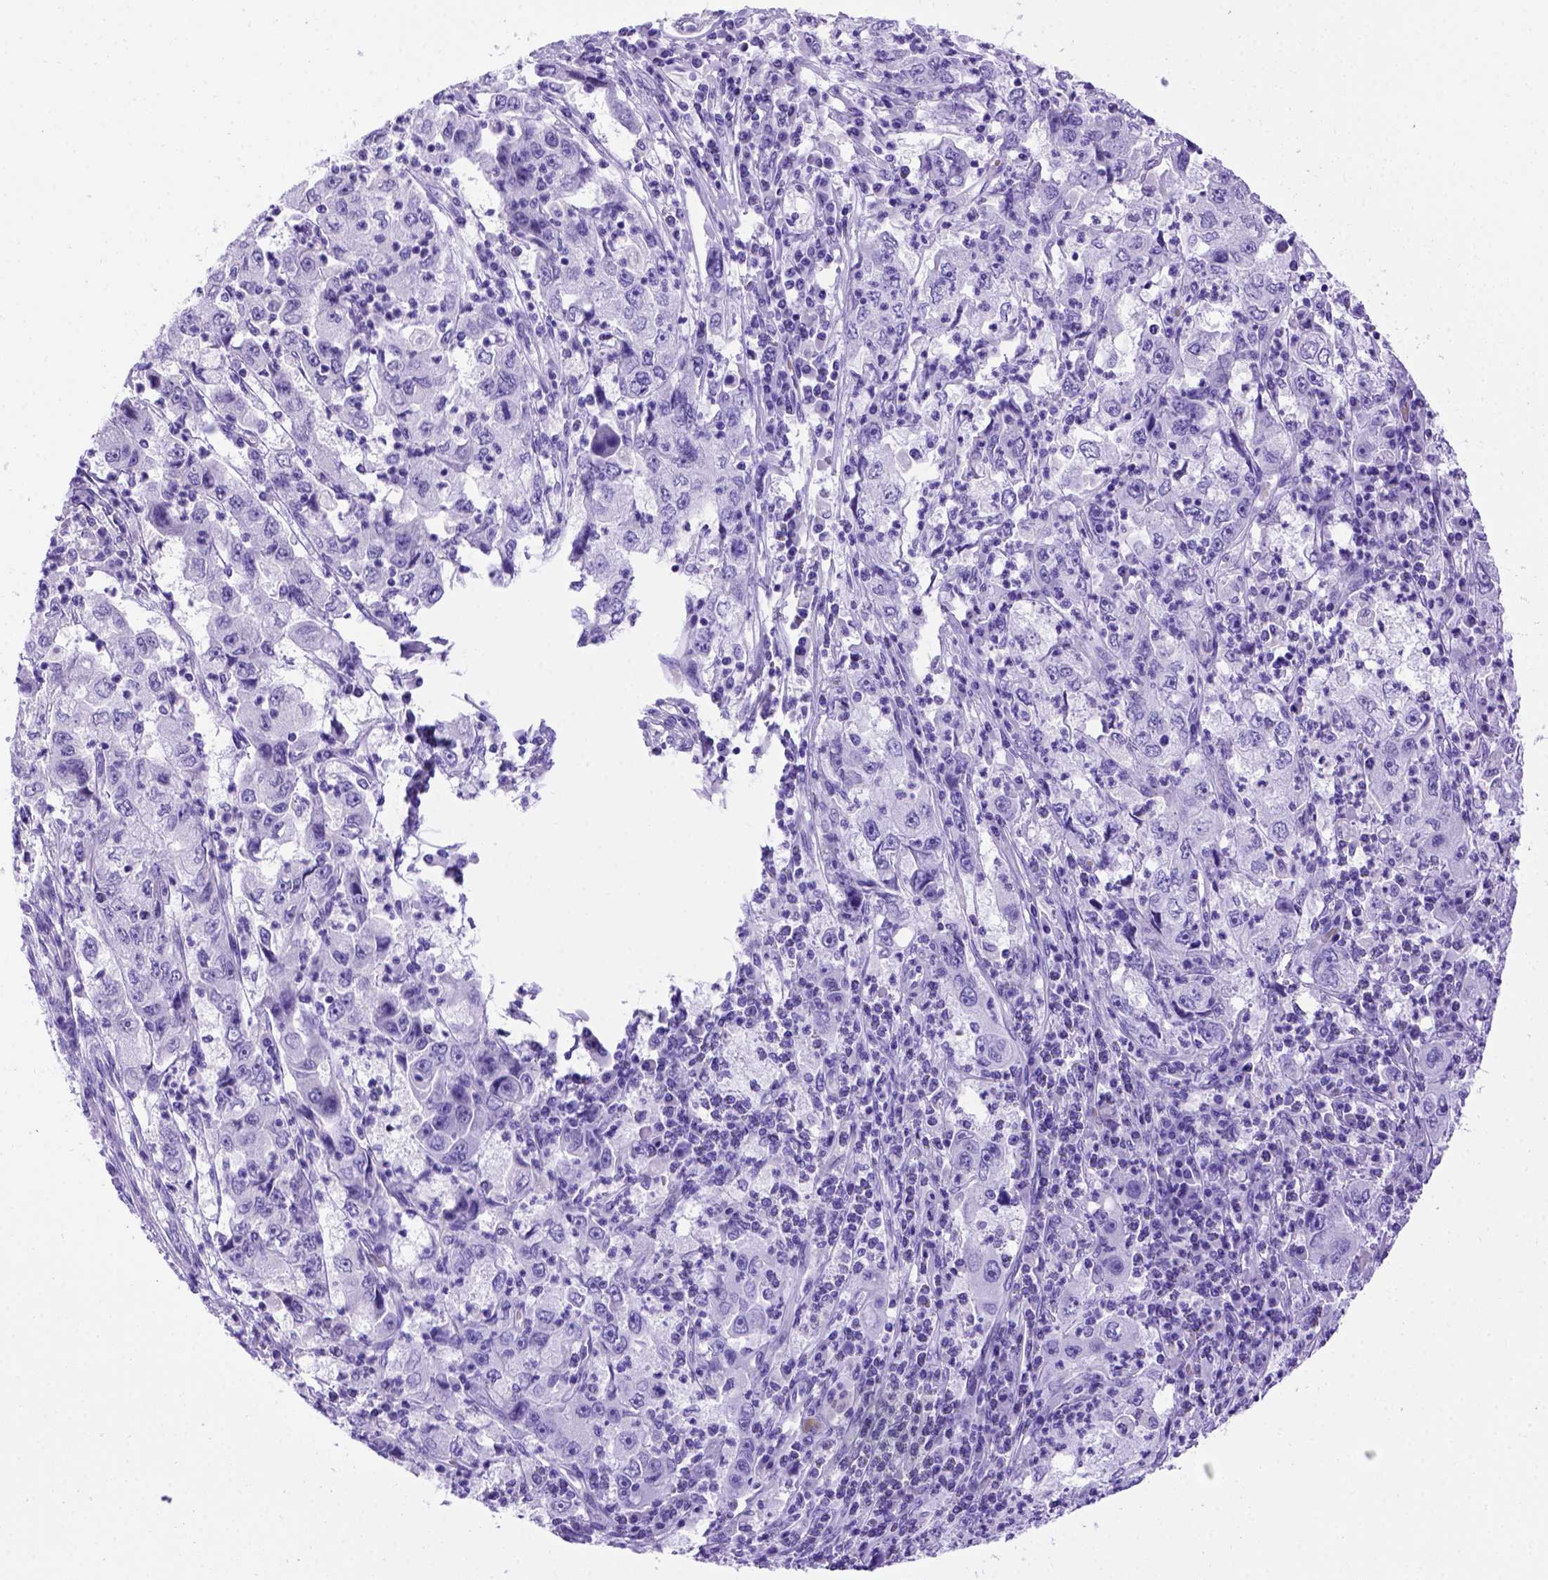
{"staining": {"intensity": "negative", "quantity": "none", "location": "none"}, "tissue": "cervical cancer", "cell_type": "Tumor cells", "image_type": "cancer", "snomed": [{"axis": "morphology", "description": "Squamous cell carcinoma, NOS"}, {"axis": "topography", "description": "Cervix"}], "caption": "High magnification brightfield microscopy of cervical squamous cell carcinoma stained with DAB (brown) and counterstained with hematoxylin (blue): tumor cells show no significant expression. Brightfield microscopy of immunohistochemistry (IHC) stained with DAB (3,3'-diaminobenzidine) (brown) and hematoxylin (blue), captured at high magnification.", "gene": "MEOX2", "patient": {"sex": "female", "age": 36}}